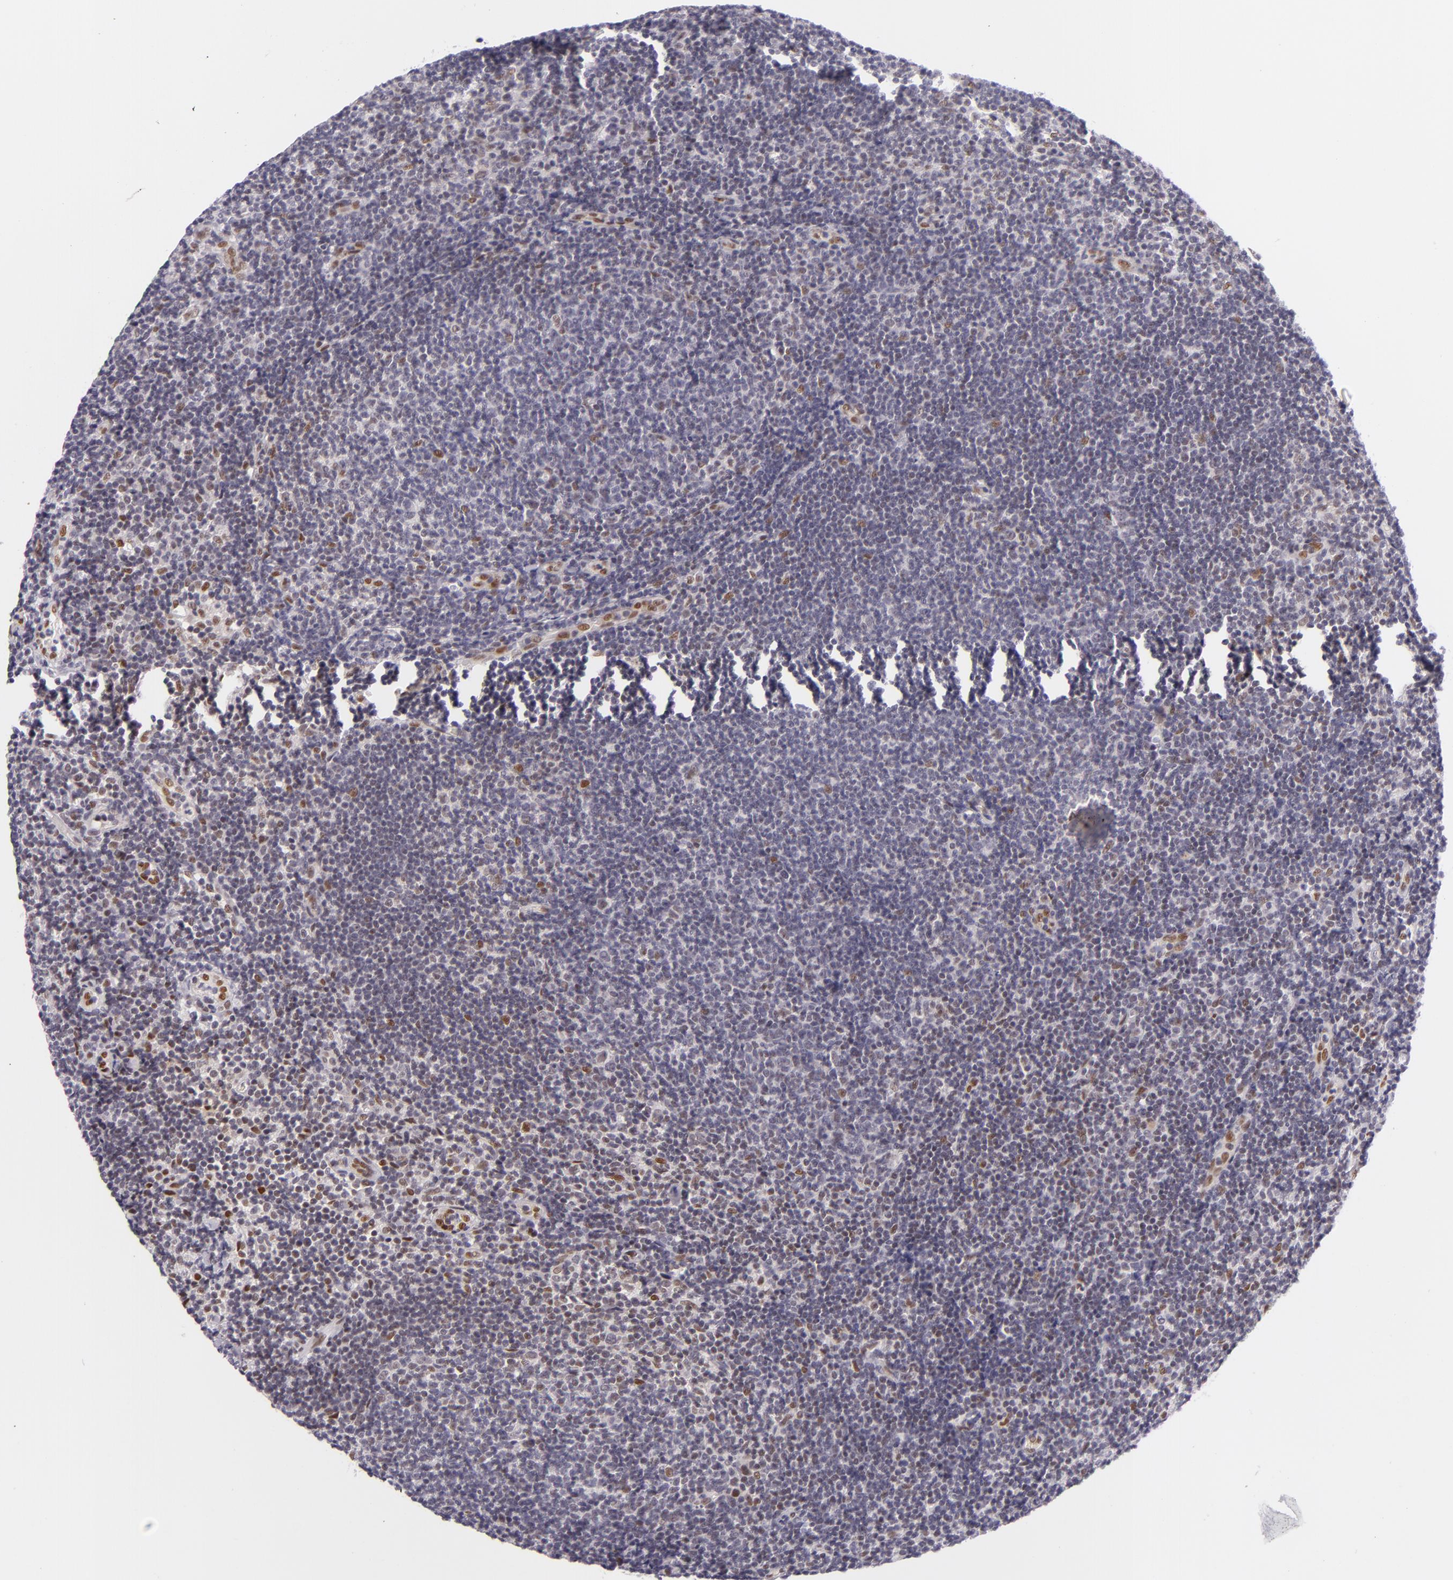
{"staining": {"intensity": "moderate", "quantity": "25%-75%", "location": "nuclear"}, "tissue": "lymphoma", "cell_type": "Tumor cells", "image_type": "cancer", "snomed": [{"axis": "morphology", "description": "Malignant lymphoma, non-Hodgkin's type, Low grade"}, {"axis": "topography", "description": "Lymph node"}], "caption": "Immunohistochemistry histopathology image of low-grade malignant lymphoma, non-Hodgkin's type stained for a protein (brown), which reveals medium levels of moderate nuclear expression in about 25%-75% of tumor cells.", "gene": "BCL3", "patient": {"sex": "male", "age": 49}}